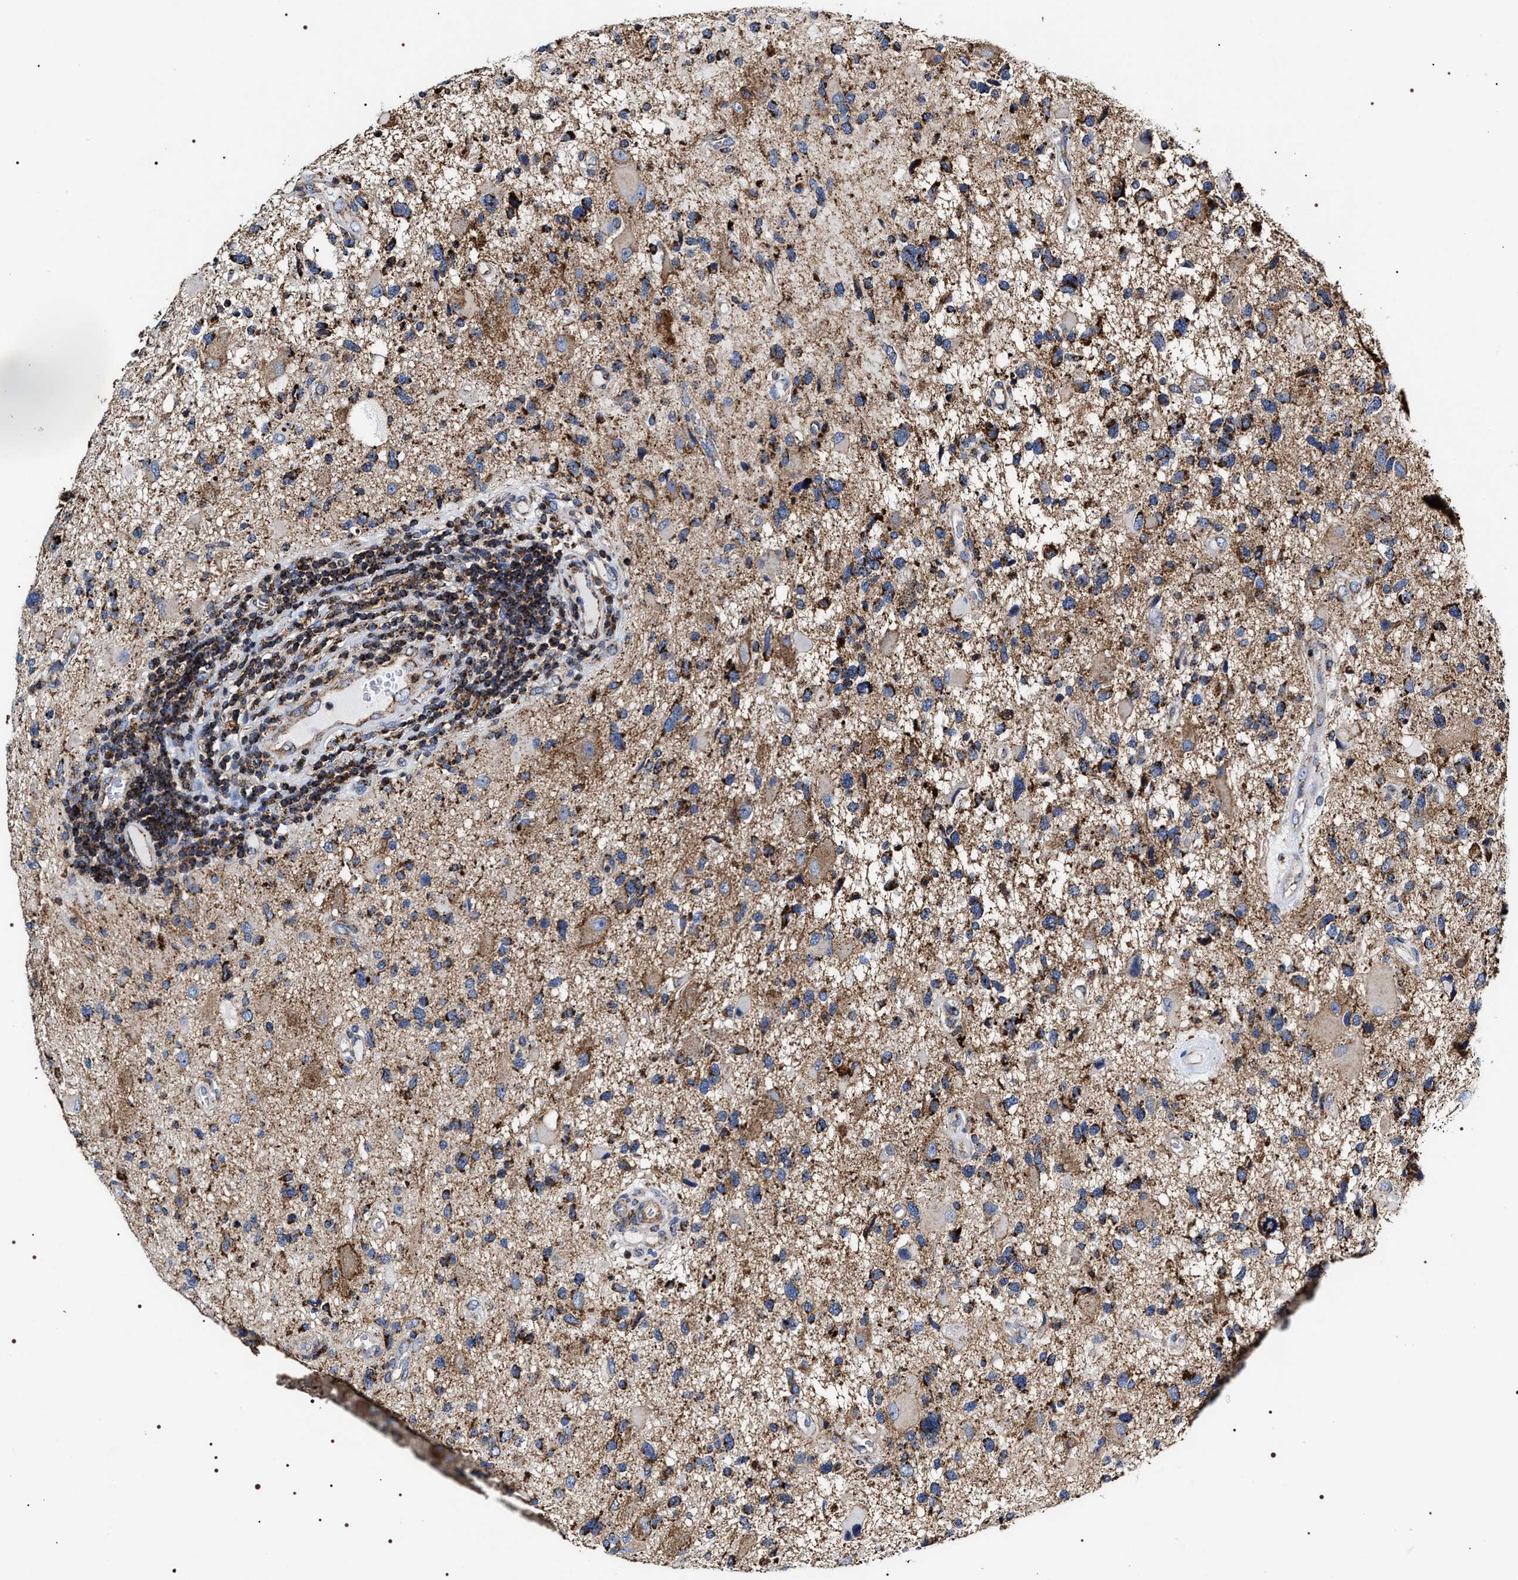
{"staining": {"intensity": "strong", "quantity": ">75%", "location": "cytoplasmic/membranous"}, "tissue": "glioma", "cell_type": "Tumor cells", "image_type": "cancer", "snomed": [{"axis": "morphology", "description": "Glioma, malignant, High grade"}, {"axis": "topography", "description": "Brain"}], "caption": "A brown stain shows strong cytoplasmic/membranous positivity of a protein in glioma tumor cells.", "gene": "COG5", "patient": {"sex": "male", "age": 33}}